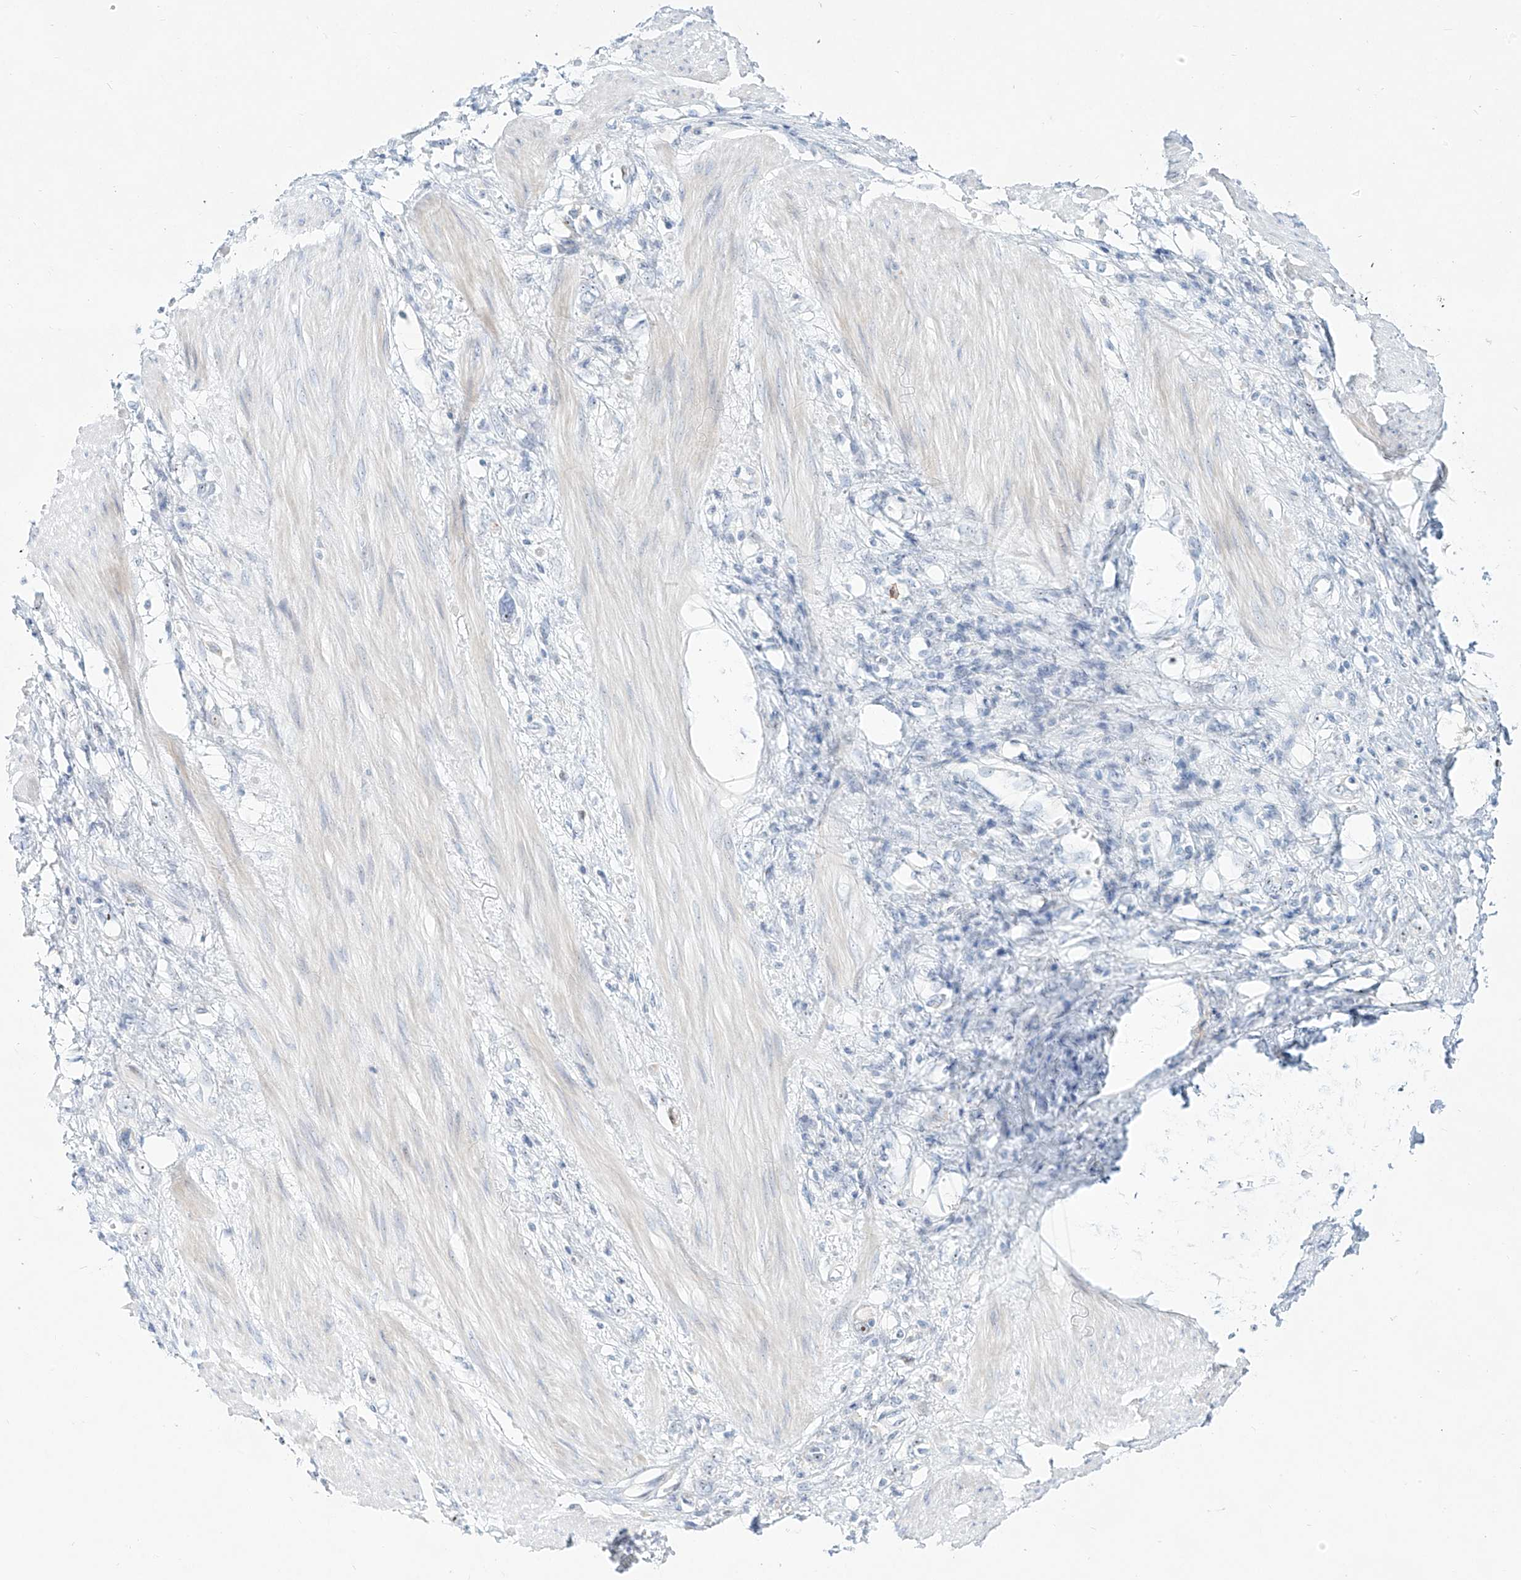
{"staining": {"intensity": "negative", "quantity": "none", "location": "none"}, "tissue": "stomach cancer", "cell_type": "Tumor cells", "image_type": "cancer", "snomed": [{"axis": "morphology", "description": "Adenocarcinoma, NOS"}, {"axis": "topography", "description": "Stomach"}], "caption": "An immunohistochemistry micrograph of stomach cancer is shown. There is no staining in tumor cells of stomach cancer. (DAB (3,3'-diaminobenzidine) IHC with hematoxylin counter stain).", "gene": "SNU13", "patient": {"sex": "female", "age": 76}}